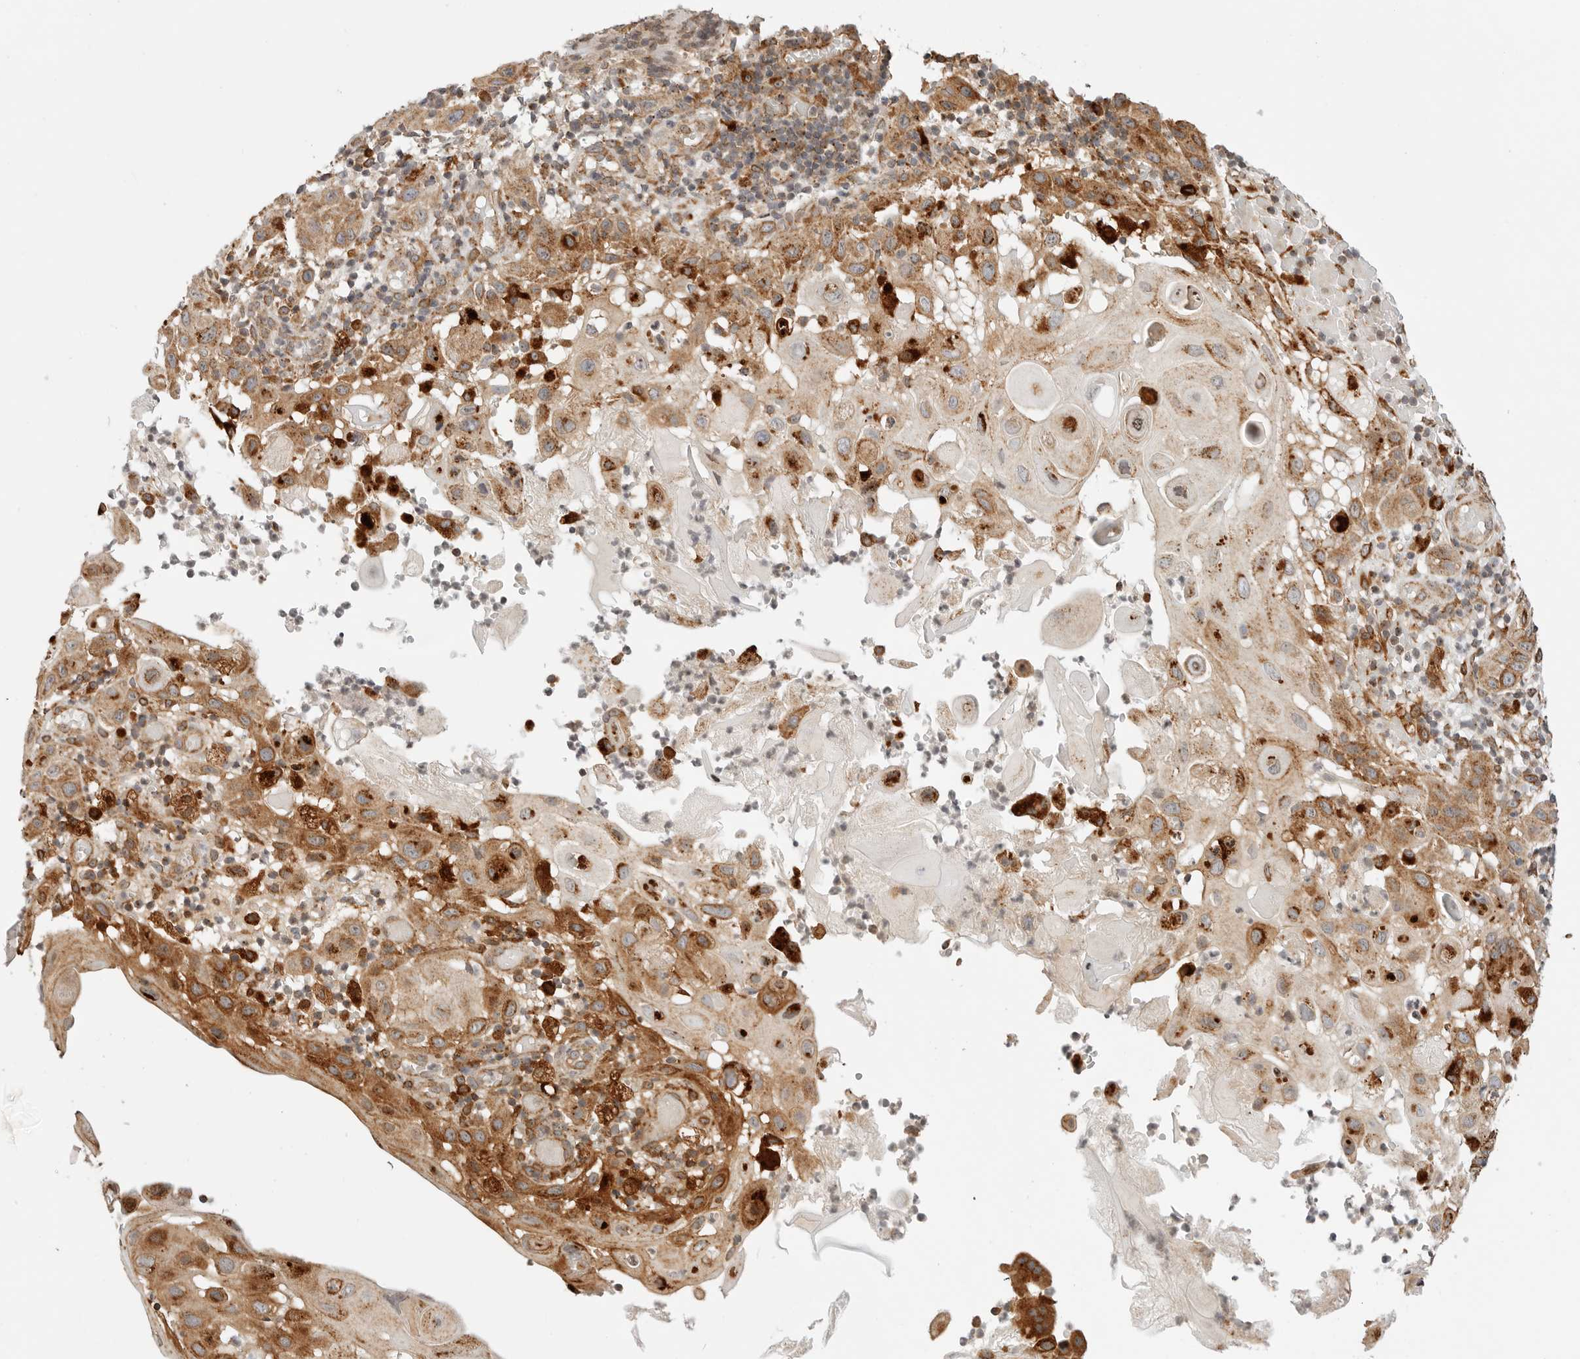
{"staining": {"intensity": "moderate", "quantity": ">75%", "location": "cytoplasmic/membranous"}, "tissue": "skin cancer", "cell_type": "Tumor cells", "image_type": "cancer", "snomed": [{"axis": "morphology", "description": "Normal tissue, NOS"}, {"axis": "morphology", "description": "Squamous cell carcinoma, NOS"}, {"axis": "topography", "description": "Skin"}], "caption": "Squamous cell carcinoma (skin) was stained to show a protein in brown. There is medium levels of moderate cytoplasmic/membranous positivity in approximately >75% of tumor cells. The protein of interest is shown in brown color, while the nuclei are stained blue.", "gene": "IDUA", "patient": {"sex": "female", "age": 96}}